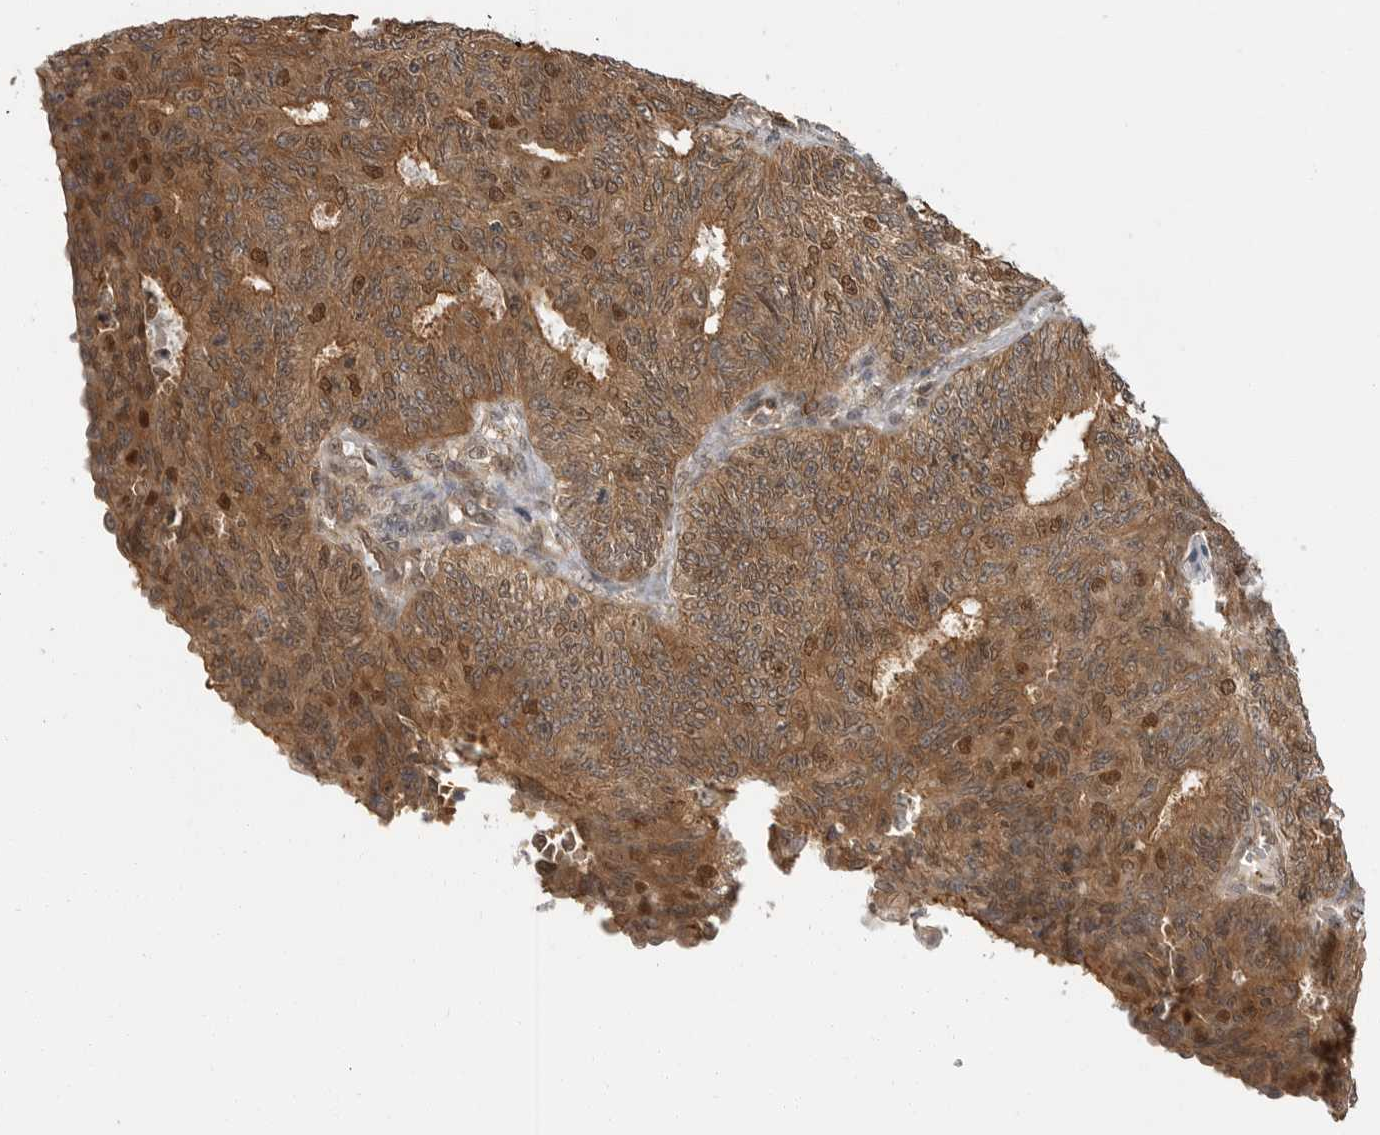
{"staining": {"intensity": "strong", "quantity": ">75%", "location": "cytoplasmic/membranous,nuclear"}, "tissue": "endometrial cancer", "cell_type": "Tumor cells", "image_type": "cancer", "snomed": [{"axis": "morphology", "description": "Adenocarcinoma, NOS"}, {"axis": "topography", "description": "Endometrium"}], "caption": "Human endometrial adenocarcinoma stained for a protein (brown) exhibits strong cytoplasmic/membranous and nuclear positive expression in approximately >75% of tumor cells.", "gene": "ERN1", "patient": {"sex": "female", "age": 32}}